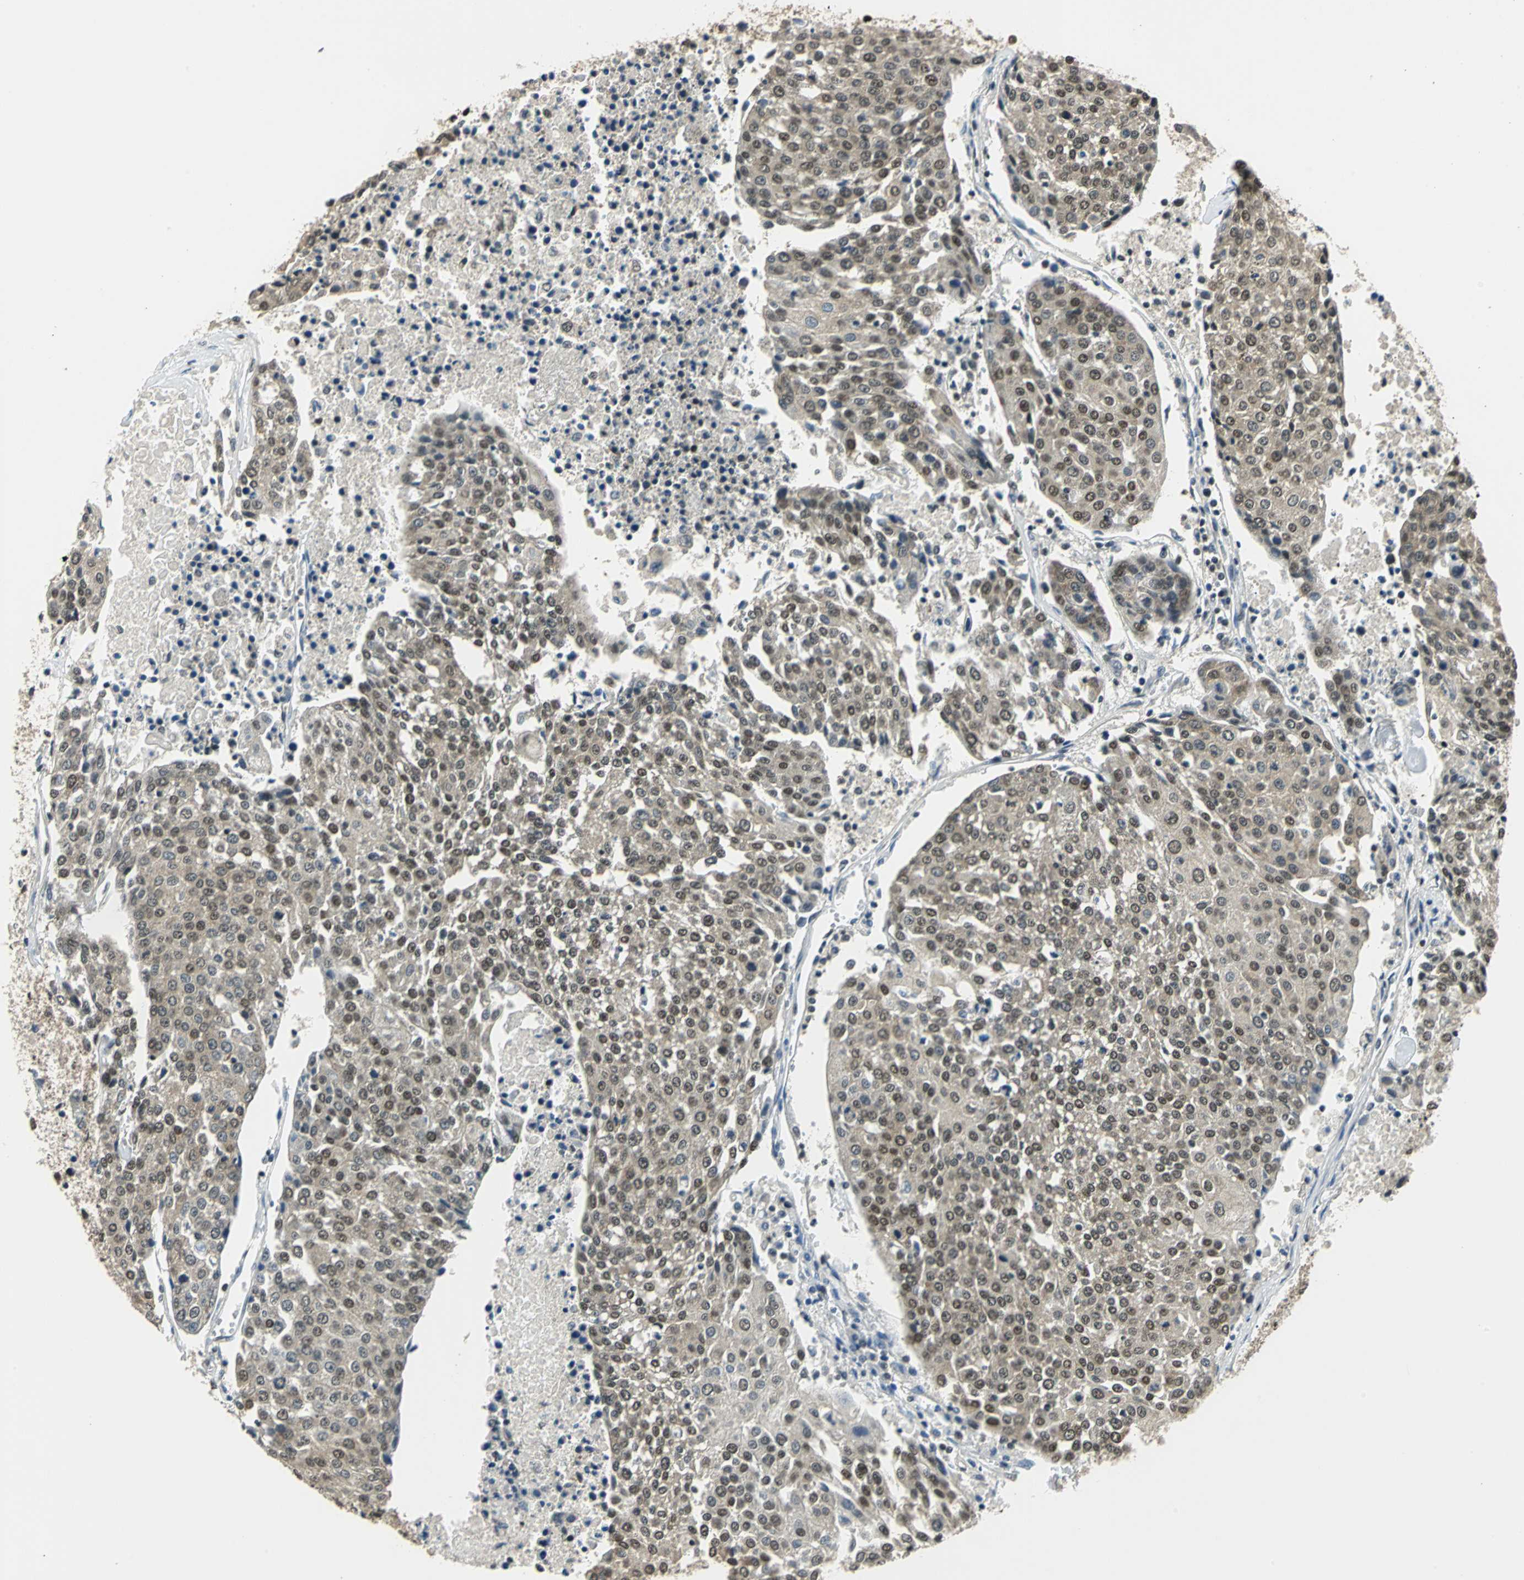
{"staining": {"intensity": "moderate", "quantity": ">75%", "location": "cytoplasmic/membranous,nuclear"}, "tissue": "urothelial cancer", "cell_type": "Tumor cells", "image_type": "cancer", "snomed": [{"axis": "morphology", "description": "Urothelial carcinoma, High grade"}, {"axis": "topography", "description": "Urinary bladder"}], "caption": "Protein staining by immunohistochemistry exhibits moderate cytoplasmic/membranous and nuclear expression in about >75% of tumor cells in urothelial carcinoma (high-grade). Immunohistochemistry stains the protein of interest in brown and the nuclei are stained blue.", "gene": "RBM14", "patient": {"sex": "female", "age": 85}}